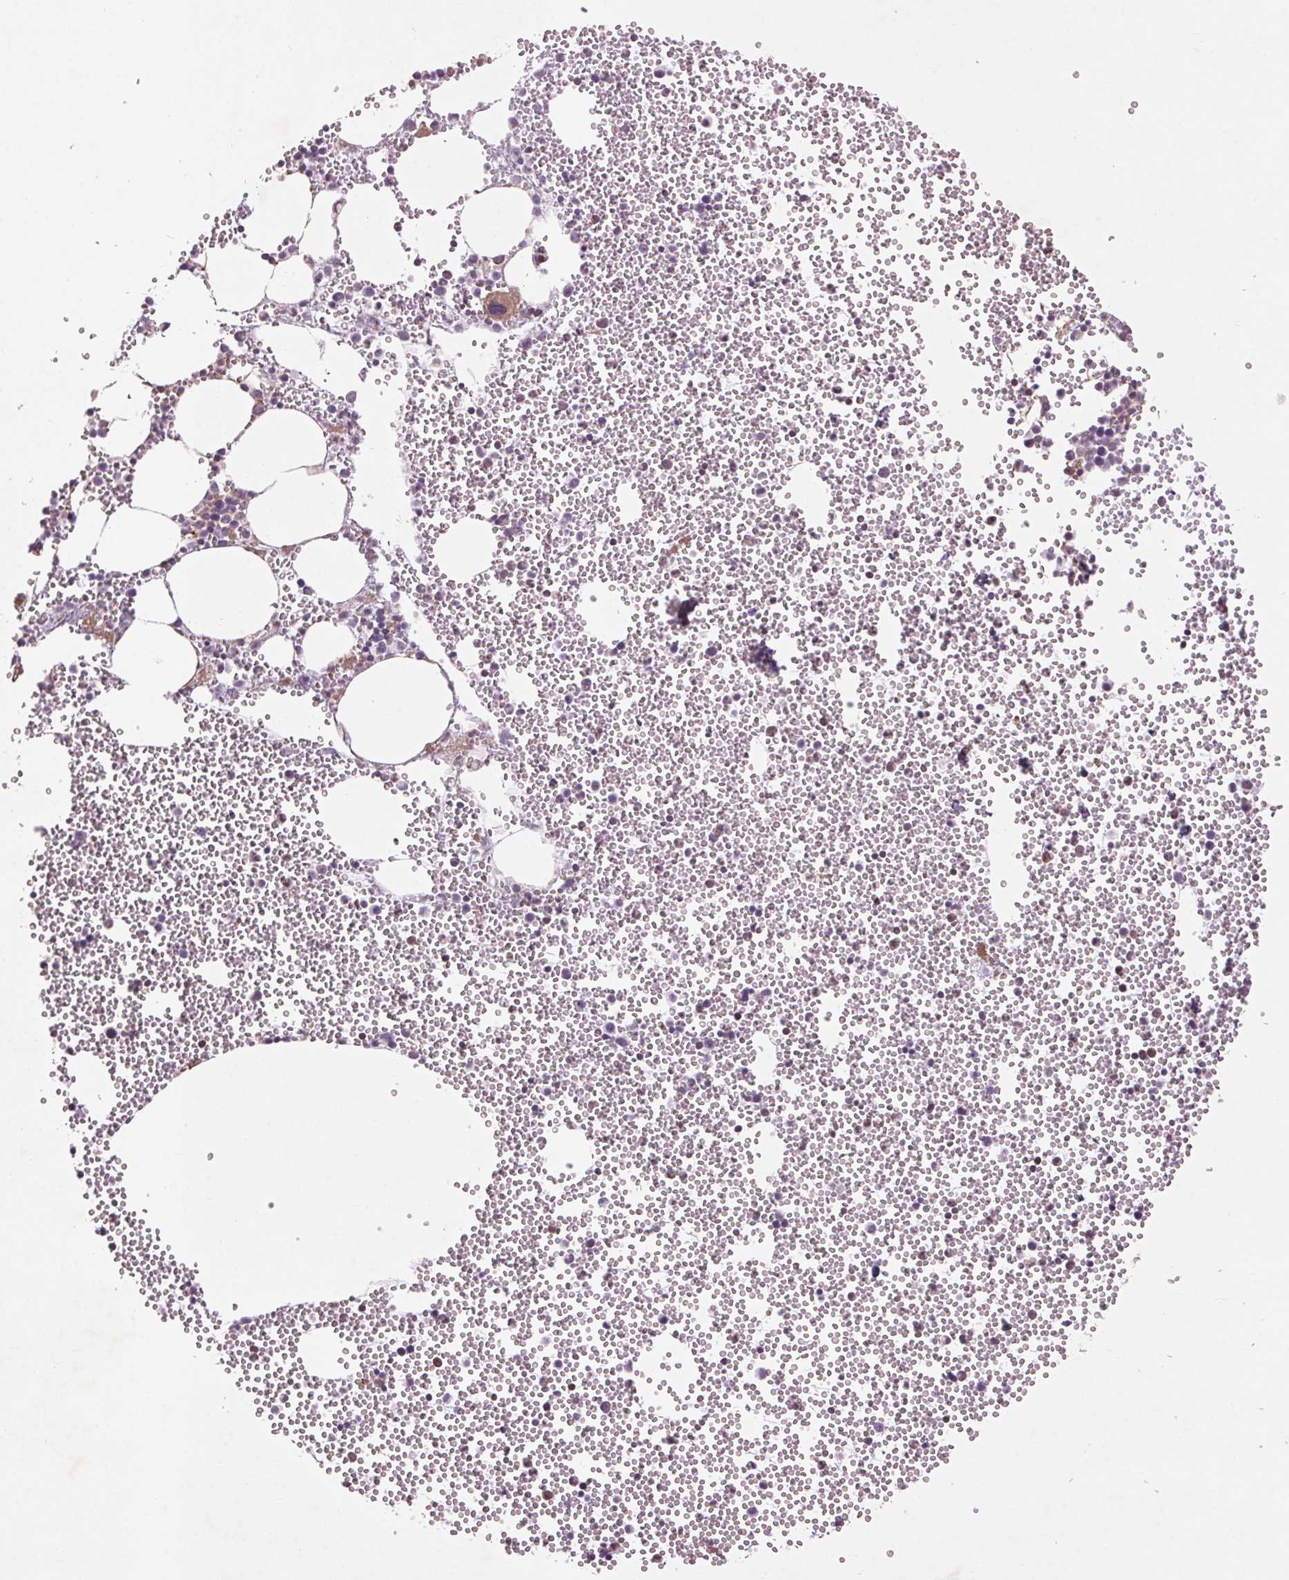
{"staining": {"intensity": "negative", "quantity": "none", "location": "none"}, "tissue": "bone marrow", "cell_type": "Hematopoietic cells", "image_type": "normal", "snomed": [{"axis": "morphology", "description": "Normal tissue, NOS"}, {"axis": "topography", "description": "Bone marrow"}], "caption": "IHC histopathology image of unremarkable bone marrow: bone marrow stained with DAB exhibits no significant protein expression in hematopoietic cells.", "gene": "CCSER1", "patient": {"sex": "male", "age": 89}}